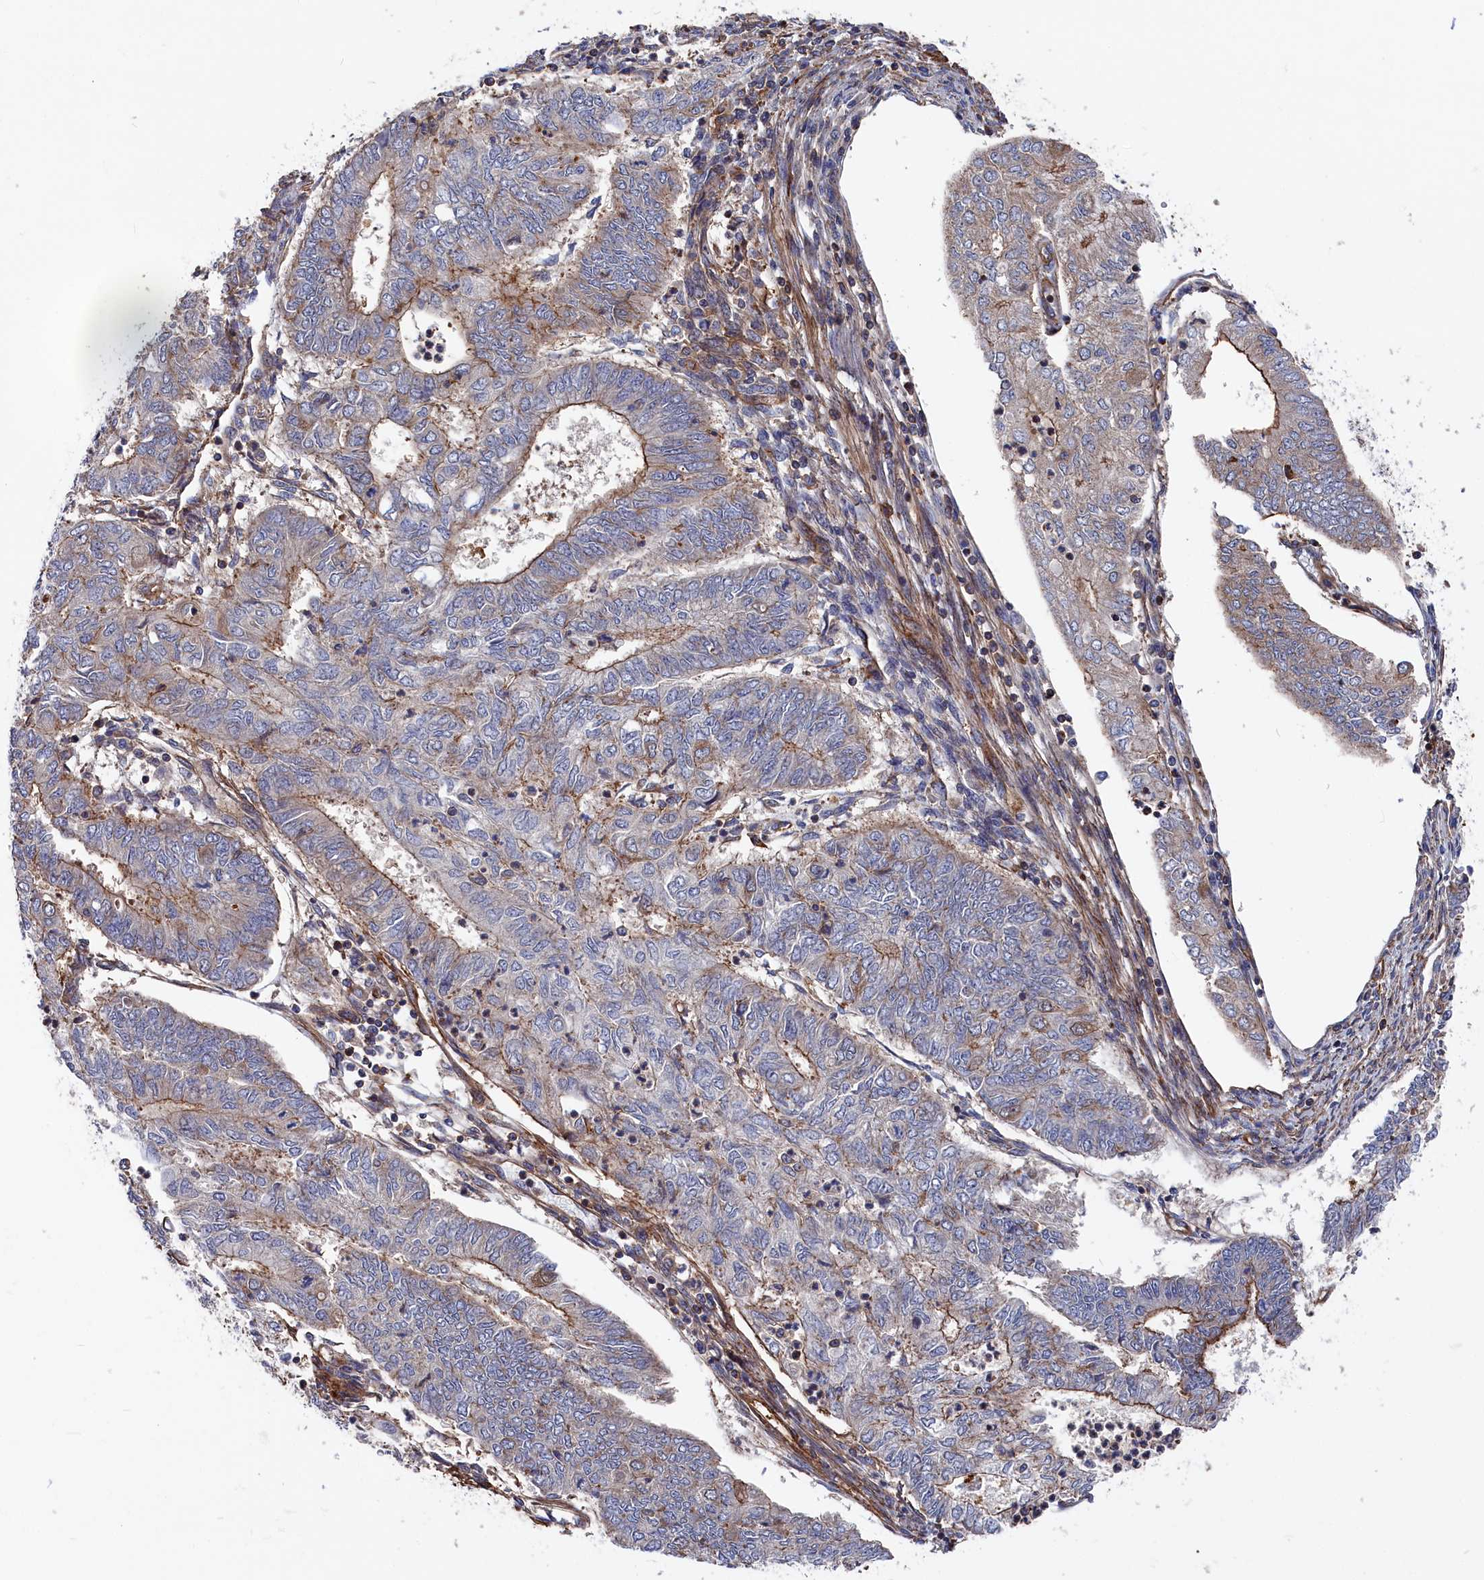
{"staining": {"intensity": "moderate", "quantity": "<25%", "location": "cytoplasmic/membranous"}, "tissue": "endometrial cancer", "cell_type": "Tumor cells", "image_type": "cancer", "snomed": [{"axis": "morphology", "description": "Adenocarcinoma, NOS"}, {"axis": "topography", "description": "Endometrium"}], "caption": "Human adenocarcinoma (endometrial) stained for a protein (brown) reveals moderate cytoplasmic/membranous positive positivity in approximately <25% of tumor cells.", "gene": "LDHD", "patient": {"sex": "female", "age": 68}}